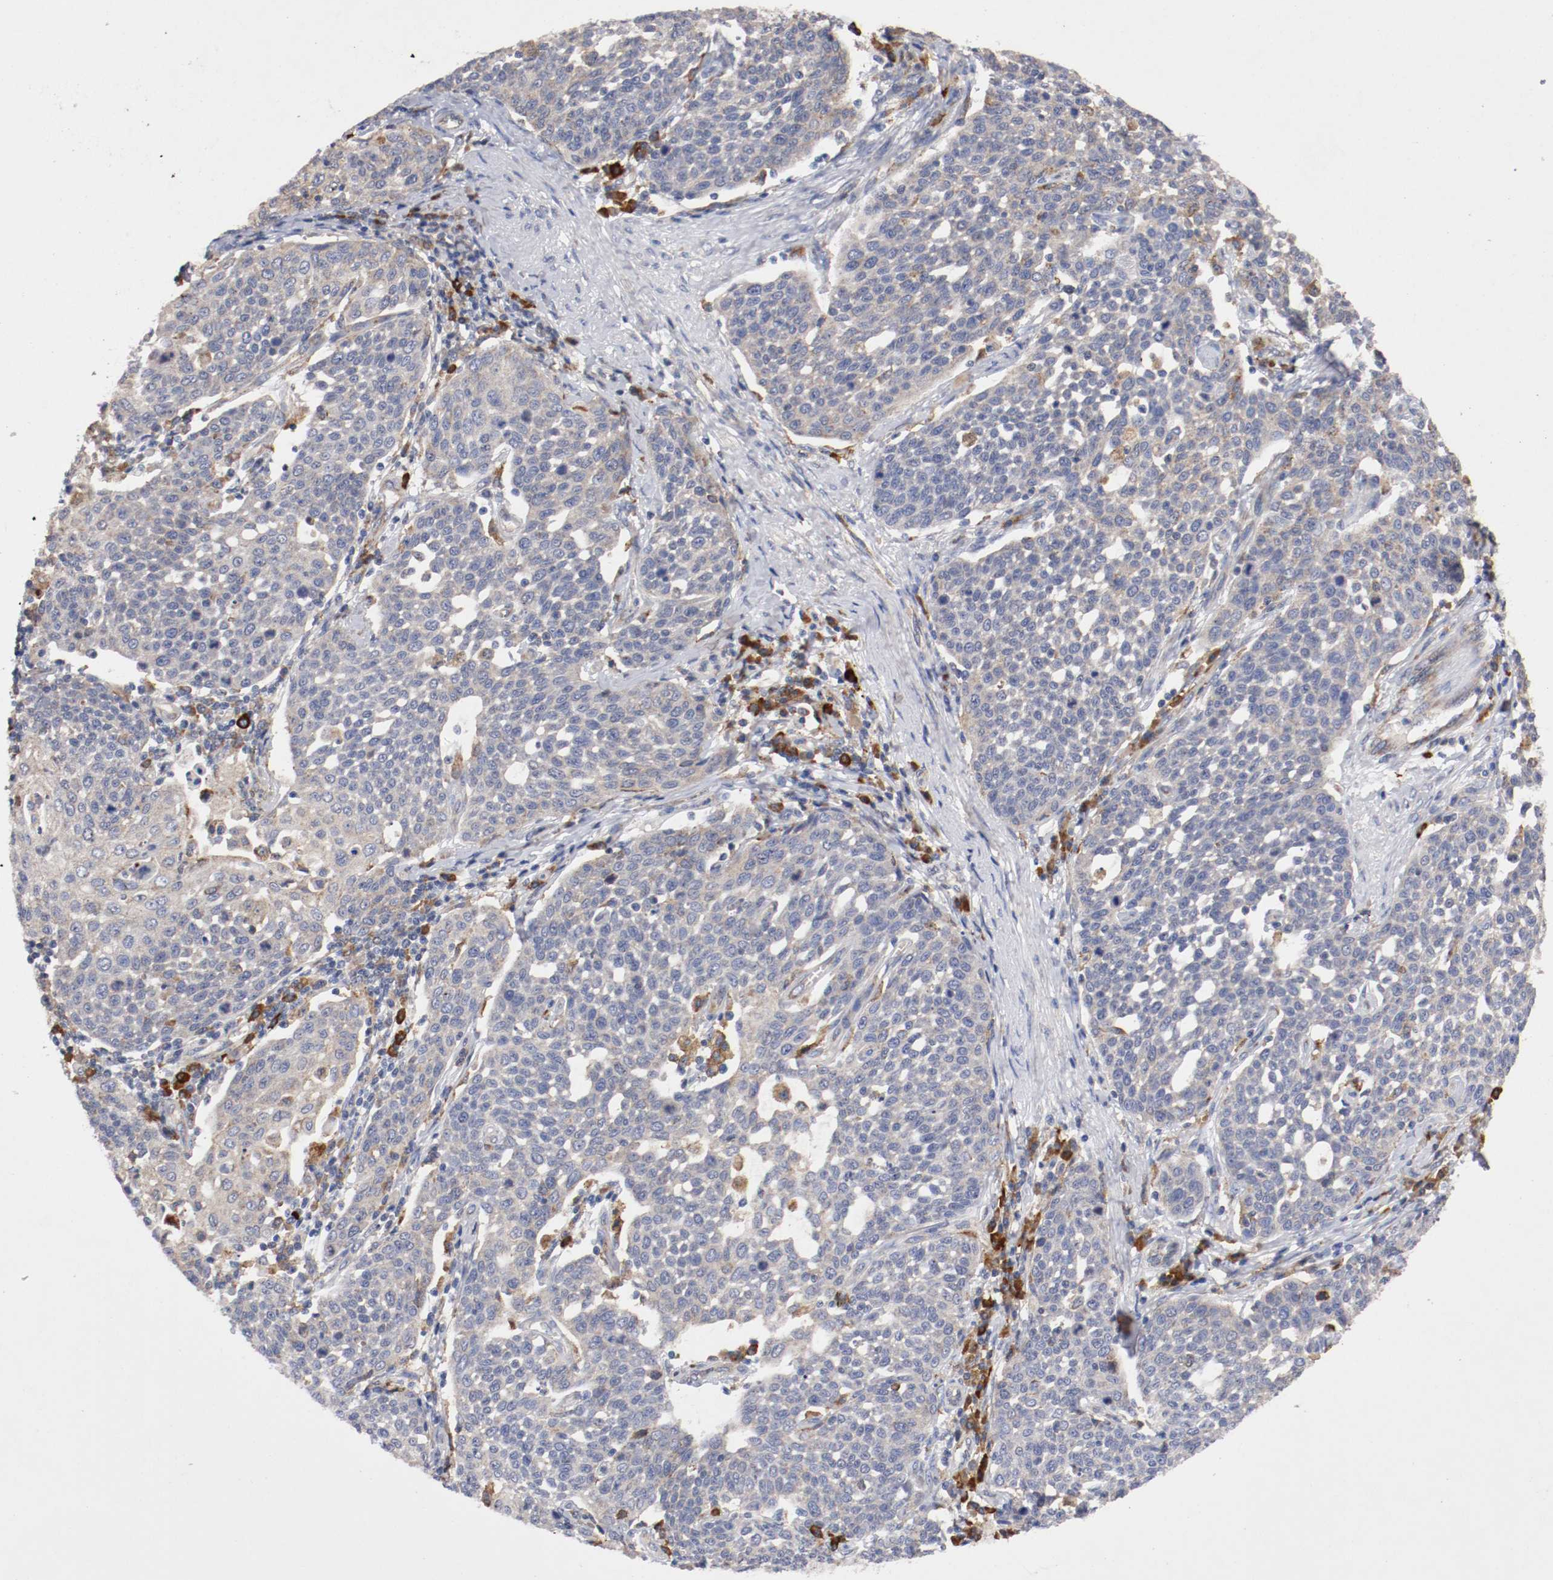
{"staining": {"intensity": "moderate", "quantity": "25%-75%", "location": "cytoplasmic/membranous"}, "tissue": "cervical cancer", "cell_type": "Tumor cells", "image_type": "cancer", "snomed": [{"axis": "morphology", "description": "Squamous cell carcinoma, NOS"}, {"axis": "topography", "description": "Cervix"}], "caption": "Immunohistochemical staining of cervical squamous cell carcinoma demonstrates moderate cytoplasmic/membranous protein staining in about 25%-75% of tumor cells.", "gene": "TRAF2", "patient": {"sex": "female", "age": 34}}